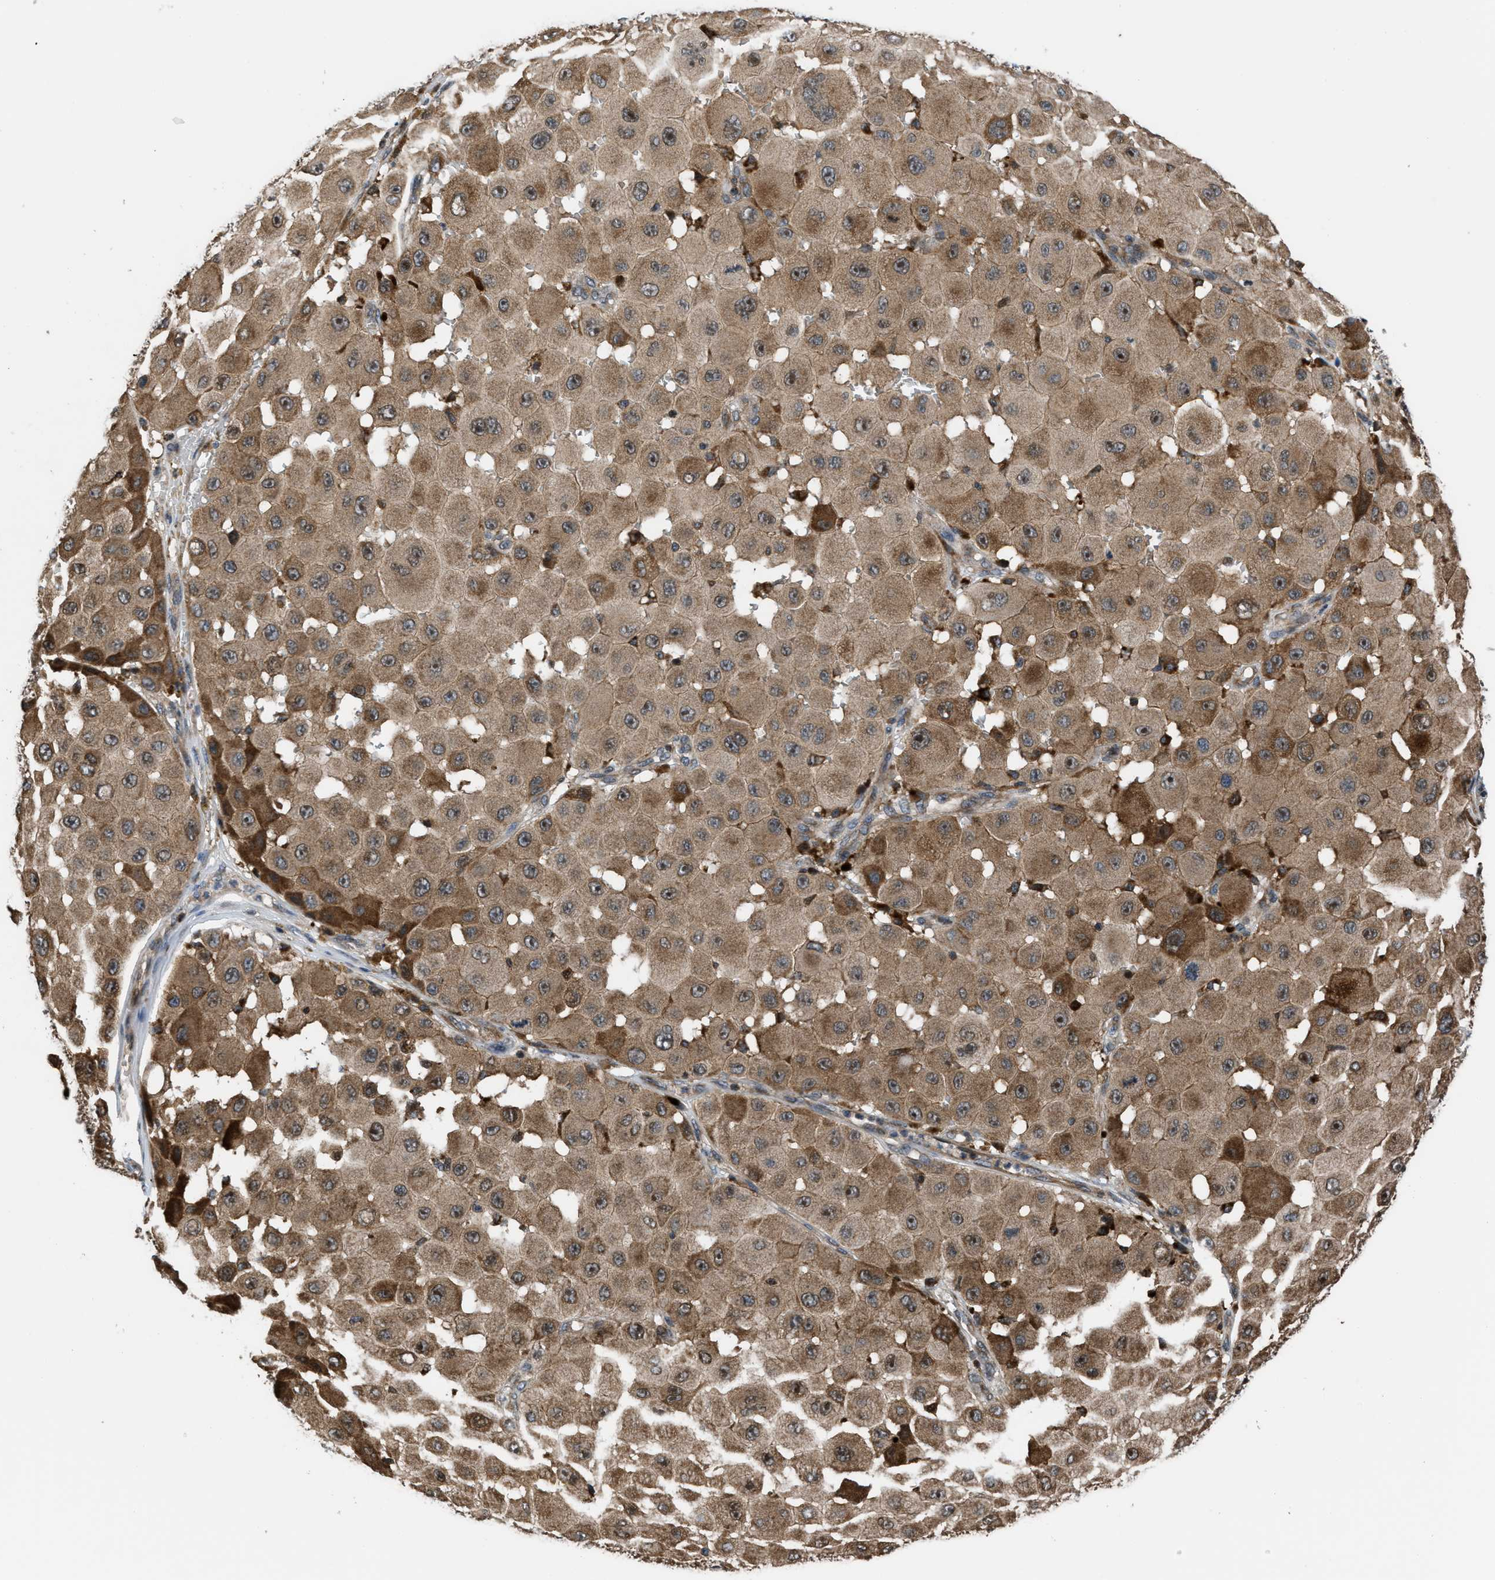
{"staining": {"intensity": "moderate", "quantity": ">75%", "location": "cytoplasmic/membranous,nuclear"}, "tissue": "melanoma", "cell_type": "Tumor cells", "image_type": "cancer", "snomed": [{"axis": "morphology", "description": "Malignant melanoma, NOS"}, {"axis": "topography", "description": "Skin"}], "caption": "The photomicrograph shows a brown stain indicating the presence of a protein in the cytoplasmic/membranous and nuclear of tumor cells in malignant melanoma.", "gene": "CTBS", "patient": {"sex": "female", "age": 81}}